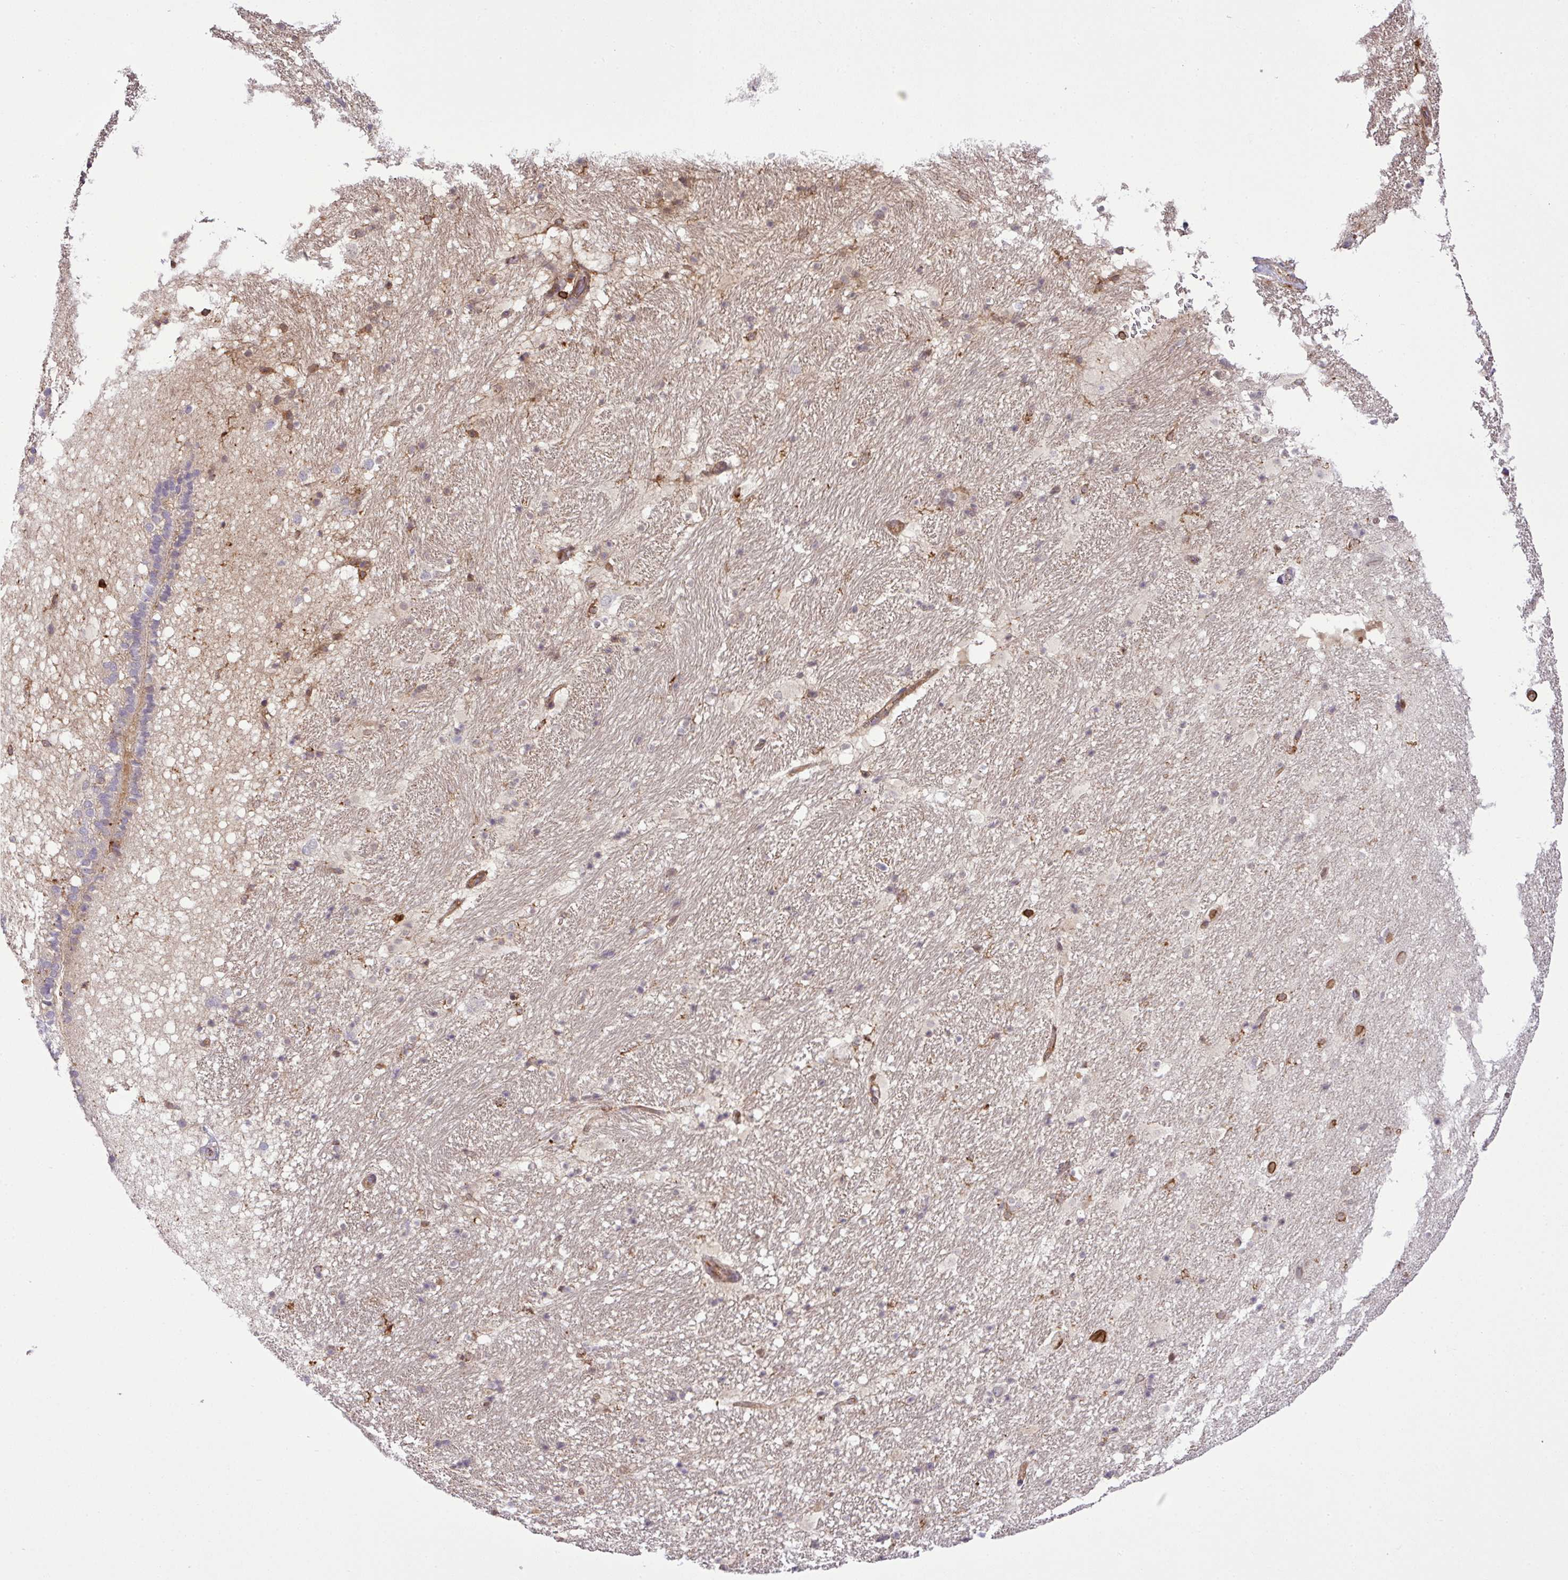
{"staining": {"intensity": "negative", "quantity": "none", "location": "none"}, "tissue": "hippocampus", "cell_type": "Glial cells", "image_type": "normal", "snomed": [{"axis": "morphology", "description": "Normal tissue, NOS"}, {"axis": "topography", "description": "Hippocampus"}], "caption": "Immunohistochemistry histopathology image of unremarkable hippocampus: hippocampus stained with DAB (3,3'-diaminobenzidine) shows no significant protein expression in glial cells.", "gene": "PGAP6", "patient": {"sex": "male", "age": 37}}